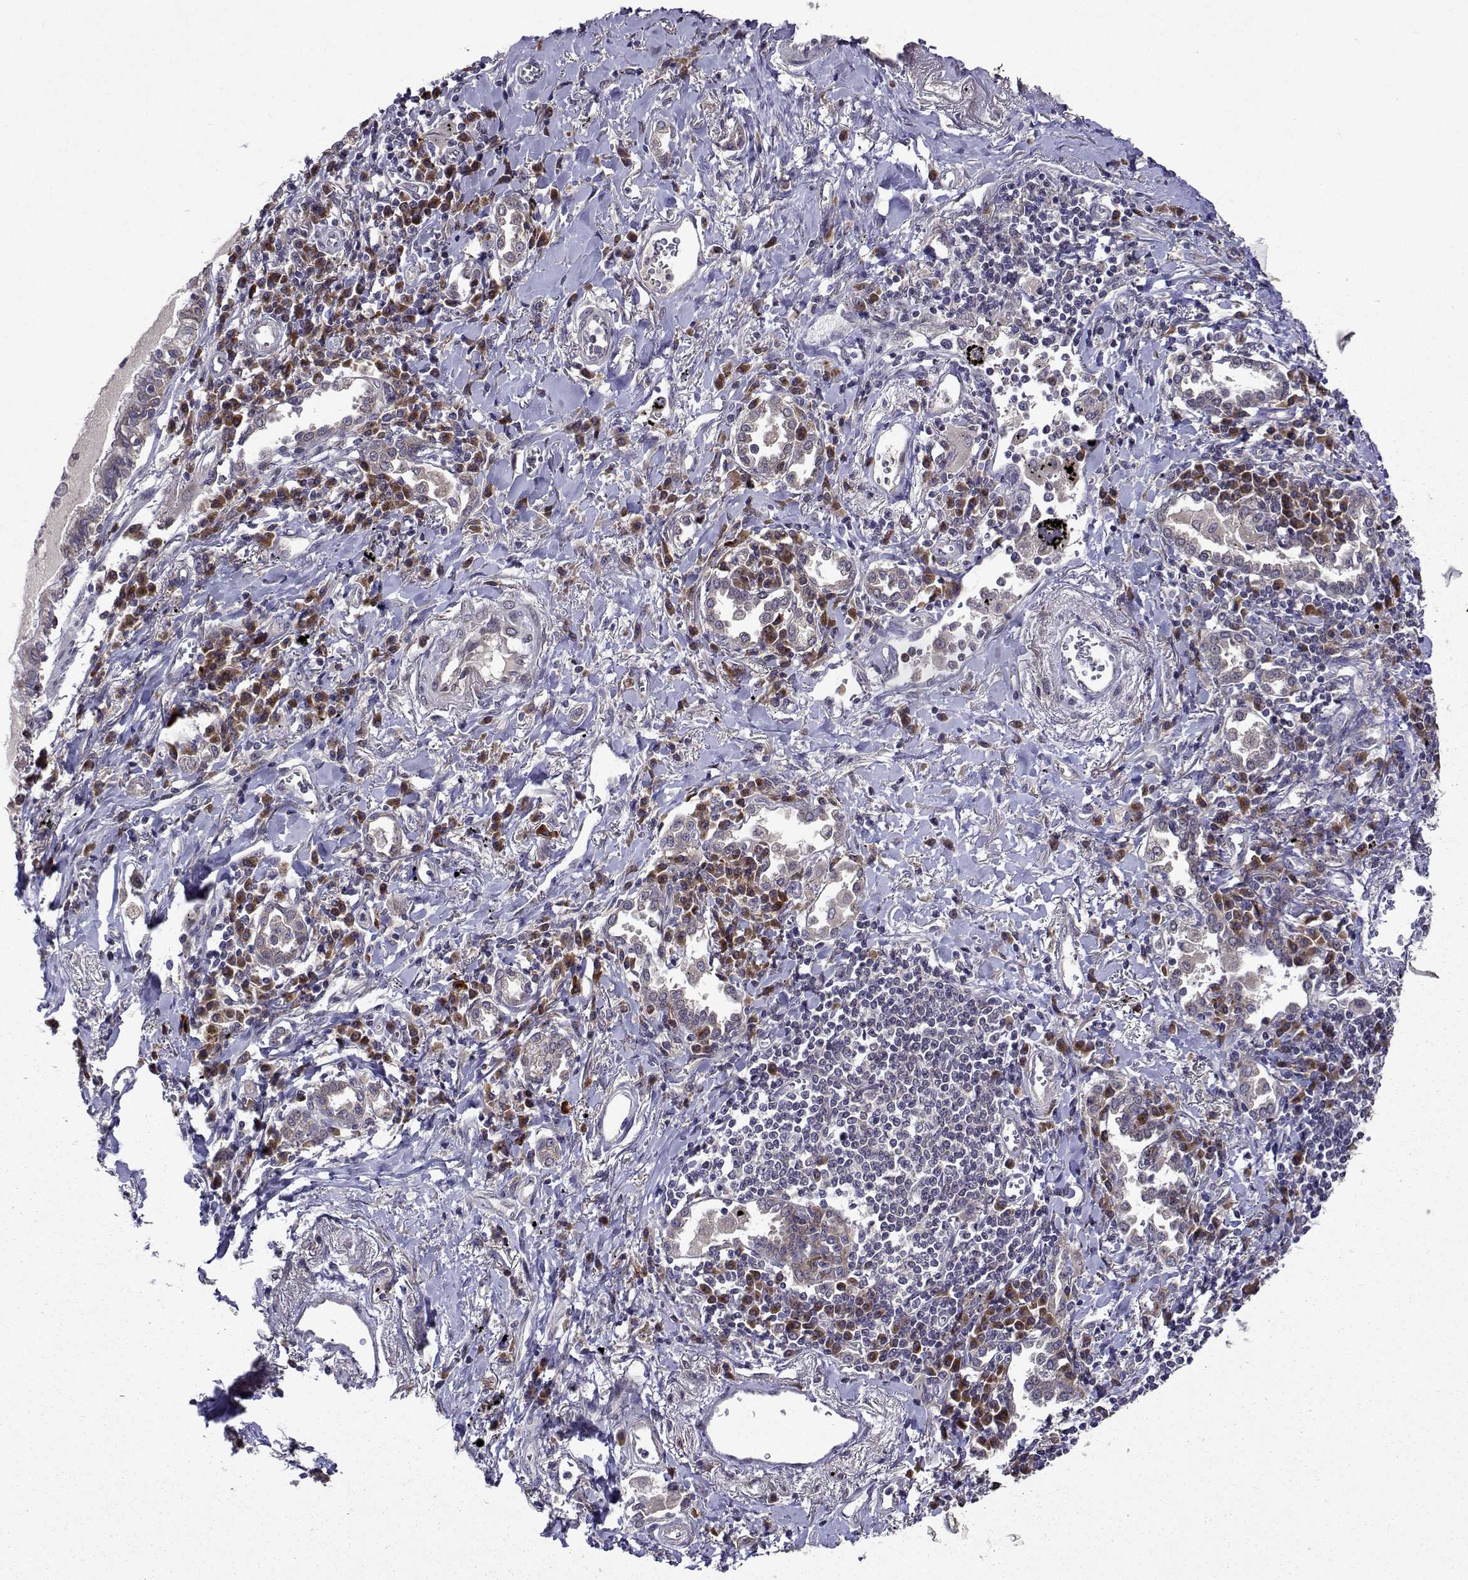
{"staining": {"intensity": "weak", "quantity": ">75%", "location": "cytoplasmic/membranous"}, "tissue": "lung cancer", "cell_type": "Tumor cells", "image_type": "cancer", "snomed": [{"axis": "morphology", "description": "Squamous cell carcinoma, NOS"}, {"axis": "topography", "description": "Lung"}], "caption": "IHC photomicrograph of human lung squamous cell carcinoma stained for a protein (brown), which reveals low levels of weak cytoplasmic/membranous expression in approximately >75% of tumor cells.", "gene": "TARBP2", "patient": {"sex": "male", "age": 82}}